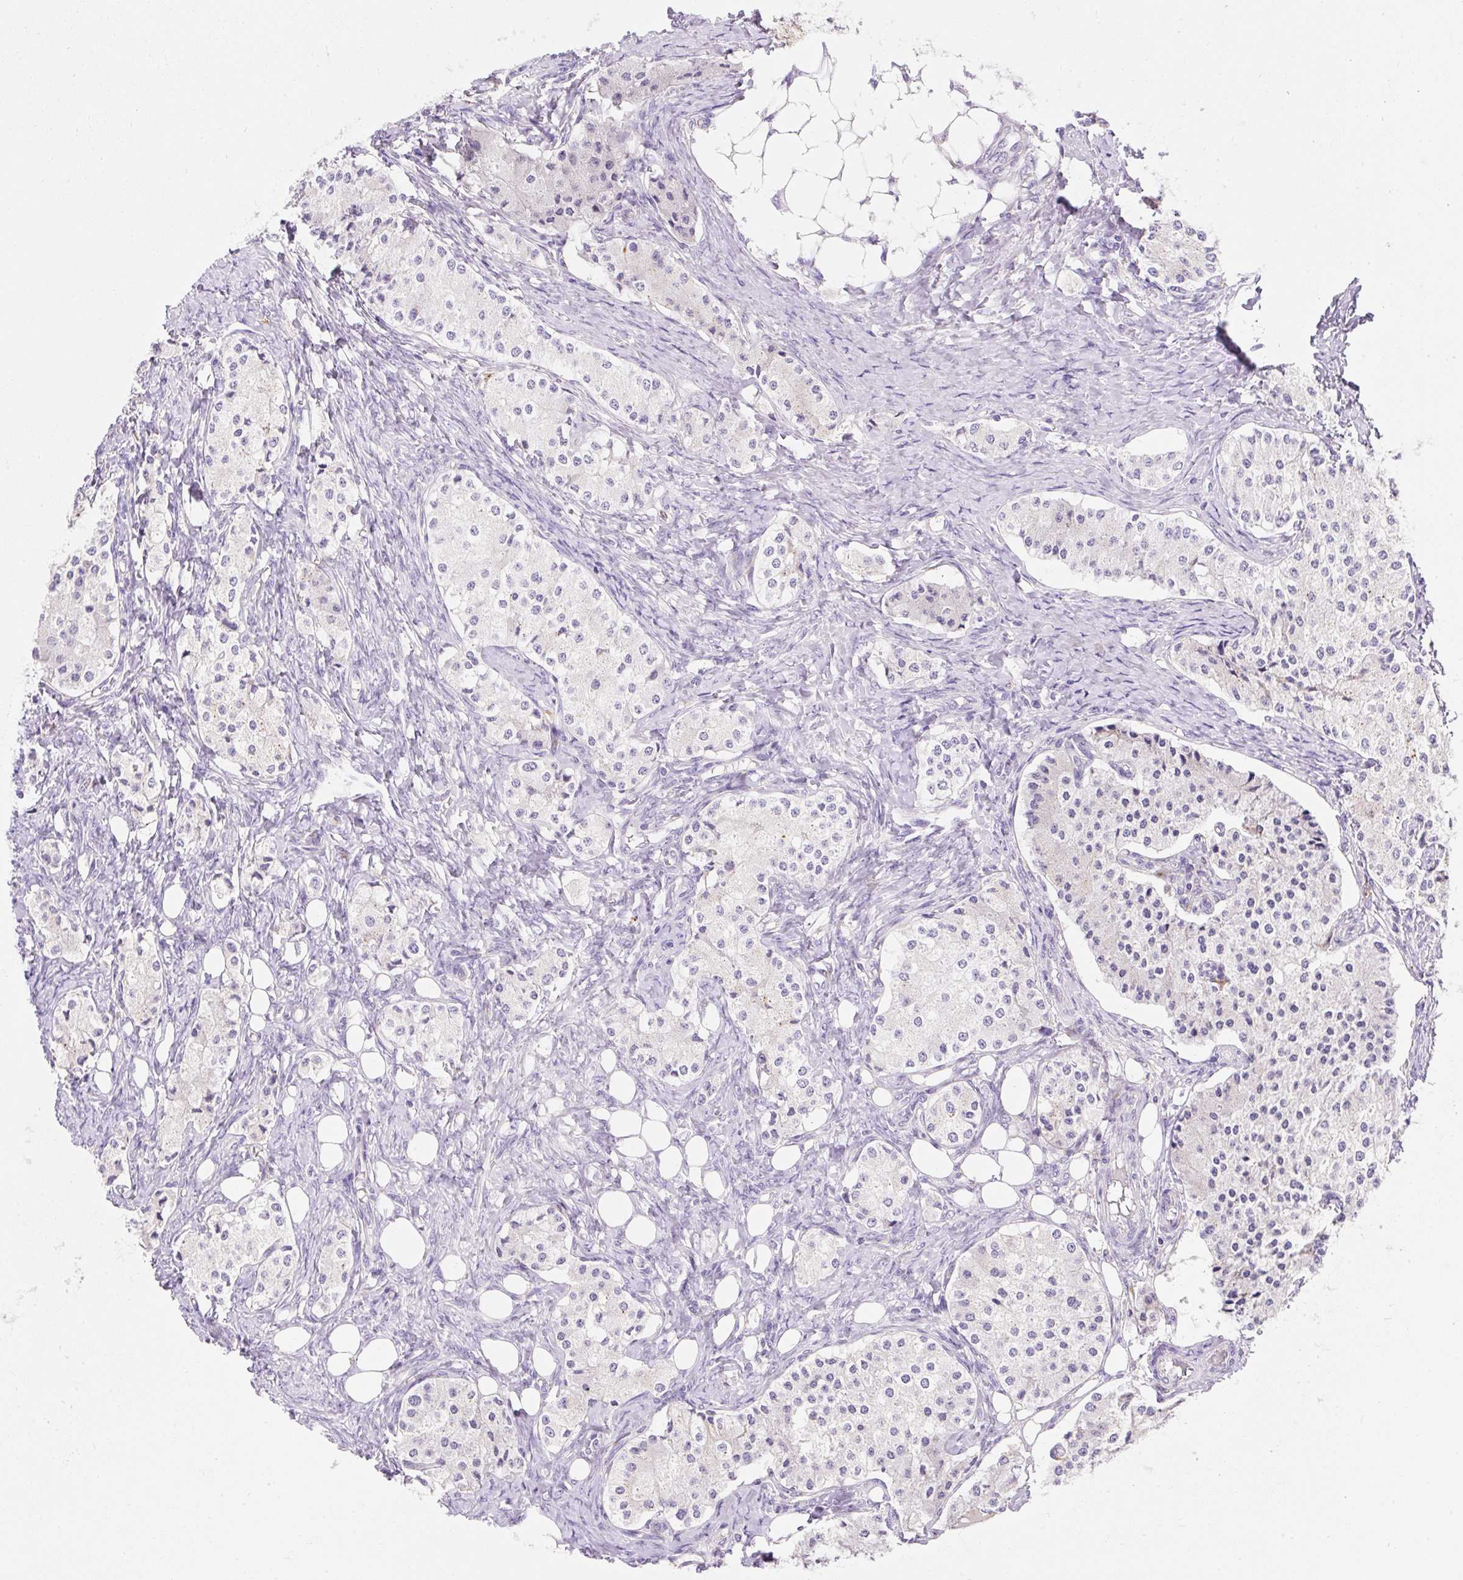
{"staining": {"intensity": "negative", "quantity": "none", "location": "none"}, "tissue": "carcinoid", "cell_type": "Tumor cells", "image_type": "cancer", "snomed": [{"axis": "morphology", "description": "Carcinoid, malignant, NOS"}, {"axis": "topography", "description": "Colon"}], "caption": "A photomicrograph of malignant carcinoid stained for a protein demonstrates no brown staining in tumor cells.", "gene": "TMEM150C", "patient": {"sex": "female", "age": 52}}